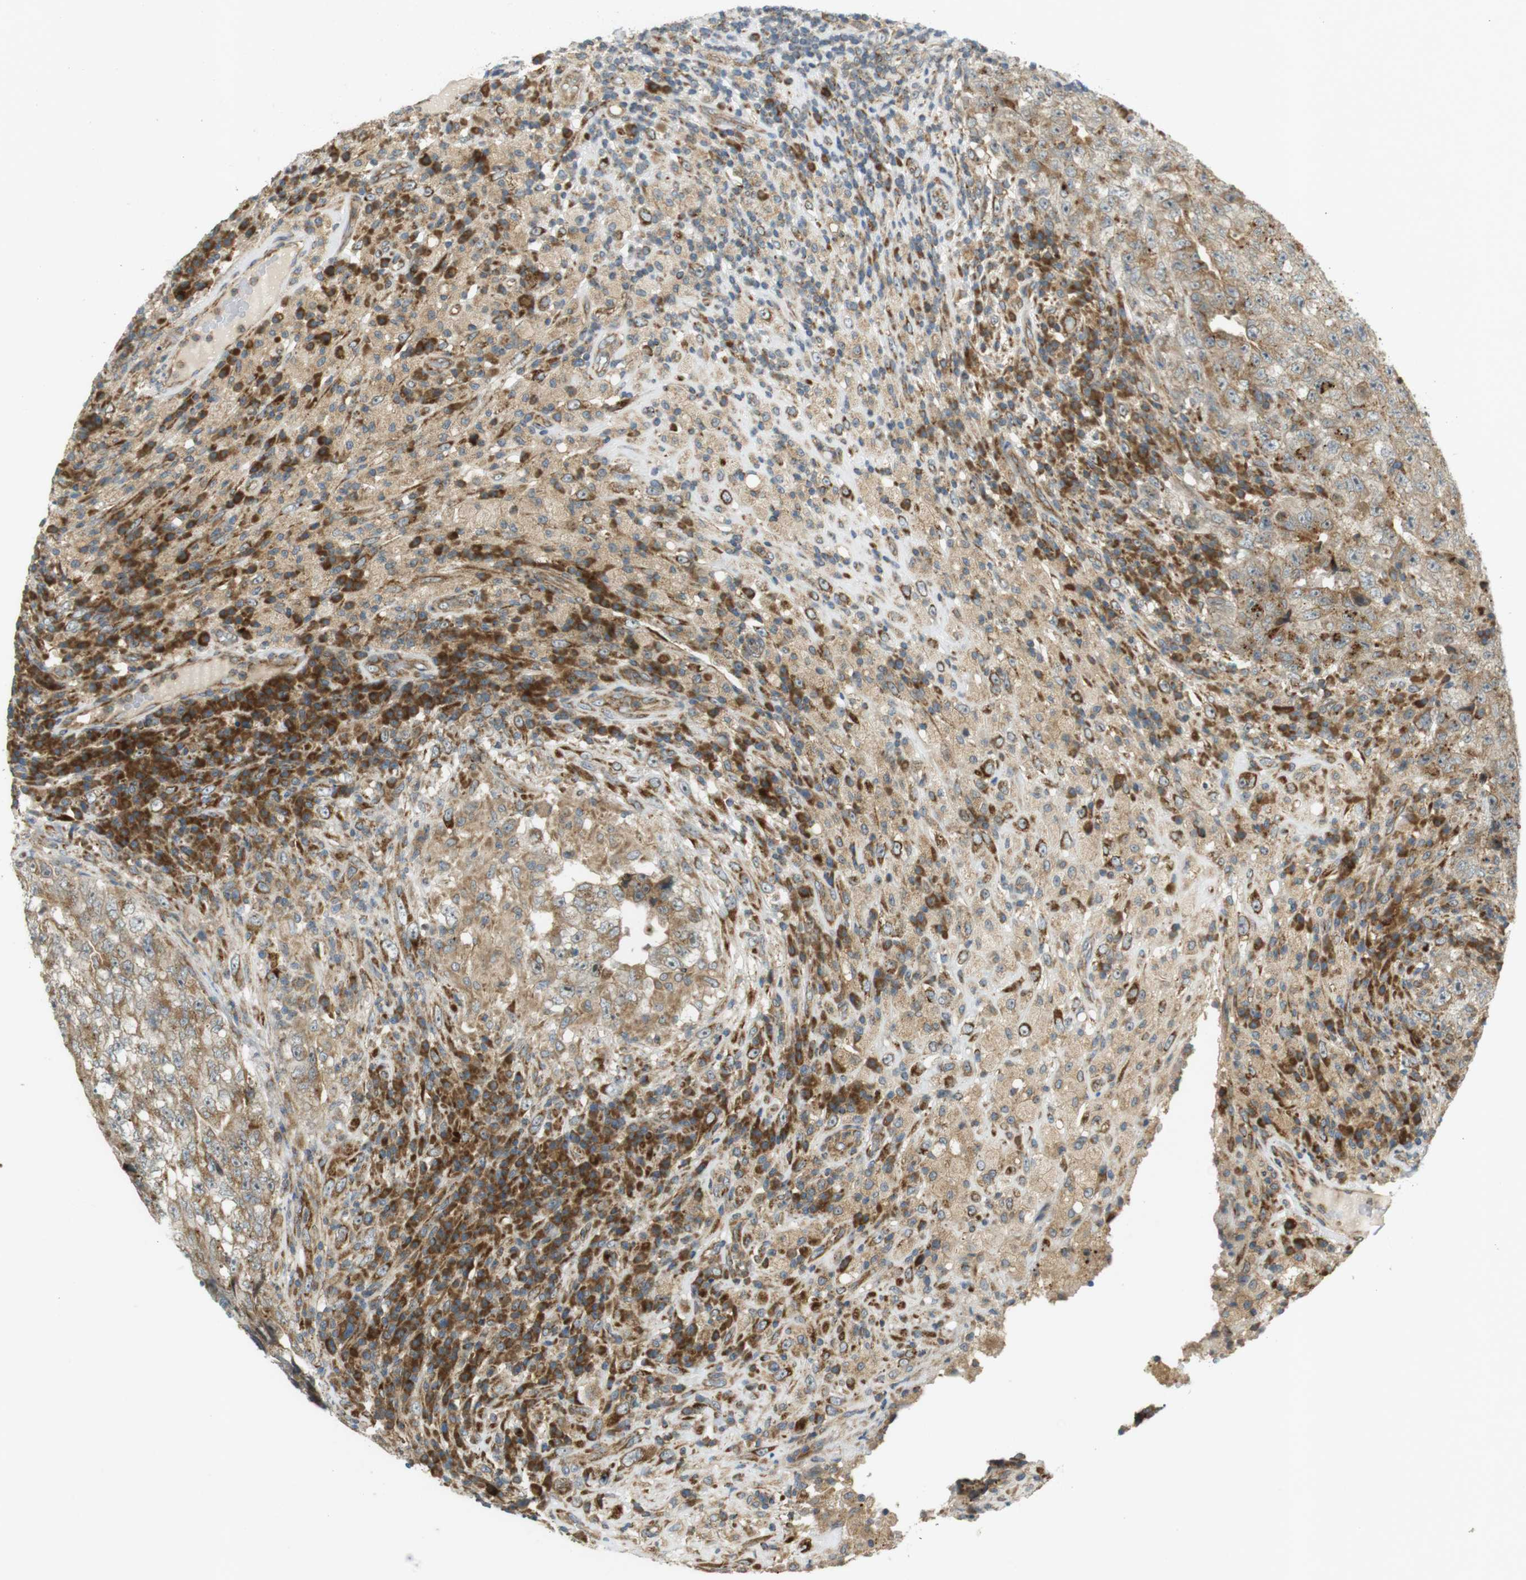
{"staining": {"intensity": "moderate", "quantity": ">75%", "location": "cytoplasmic/membranous"}, "tissue": "testis cancer", "cell_type": "Tumor cells", "image_type": "cancer", "snomed": [{"axis": "morphology", "description": "Necrosis, NOS"}, {"axis": "morphology", "description": "Carcinoma, Embryonal, NOS"}, {"axis": "topography", "description": "Testis"}], "caption": "Embryonal carcinoma (testis) was stained to show a protein in brown. There is medium levels of moderate cytoplasmic/membranous positivity in about >75% of tumor cells. Nuclei are stained in blue.", "gene": "SLC41A1", "patient": {"sex": "male", "age": 19}}